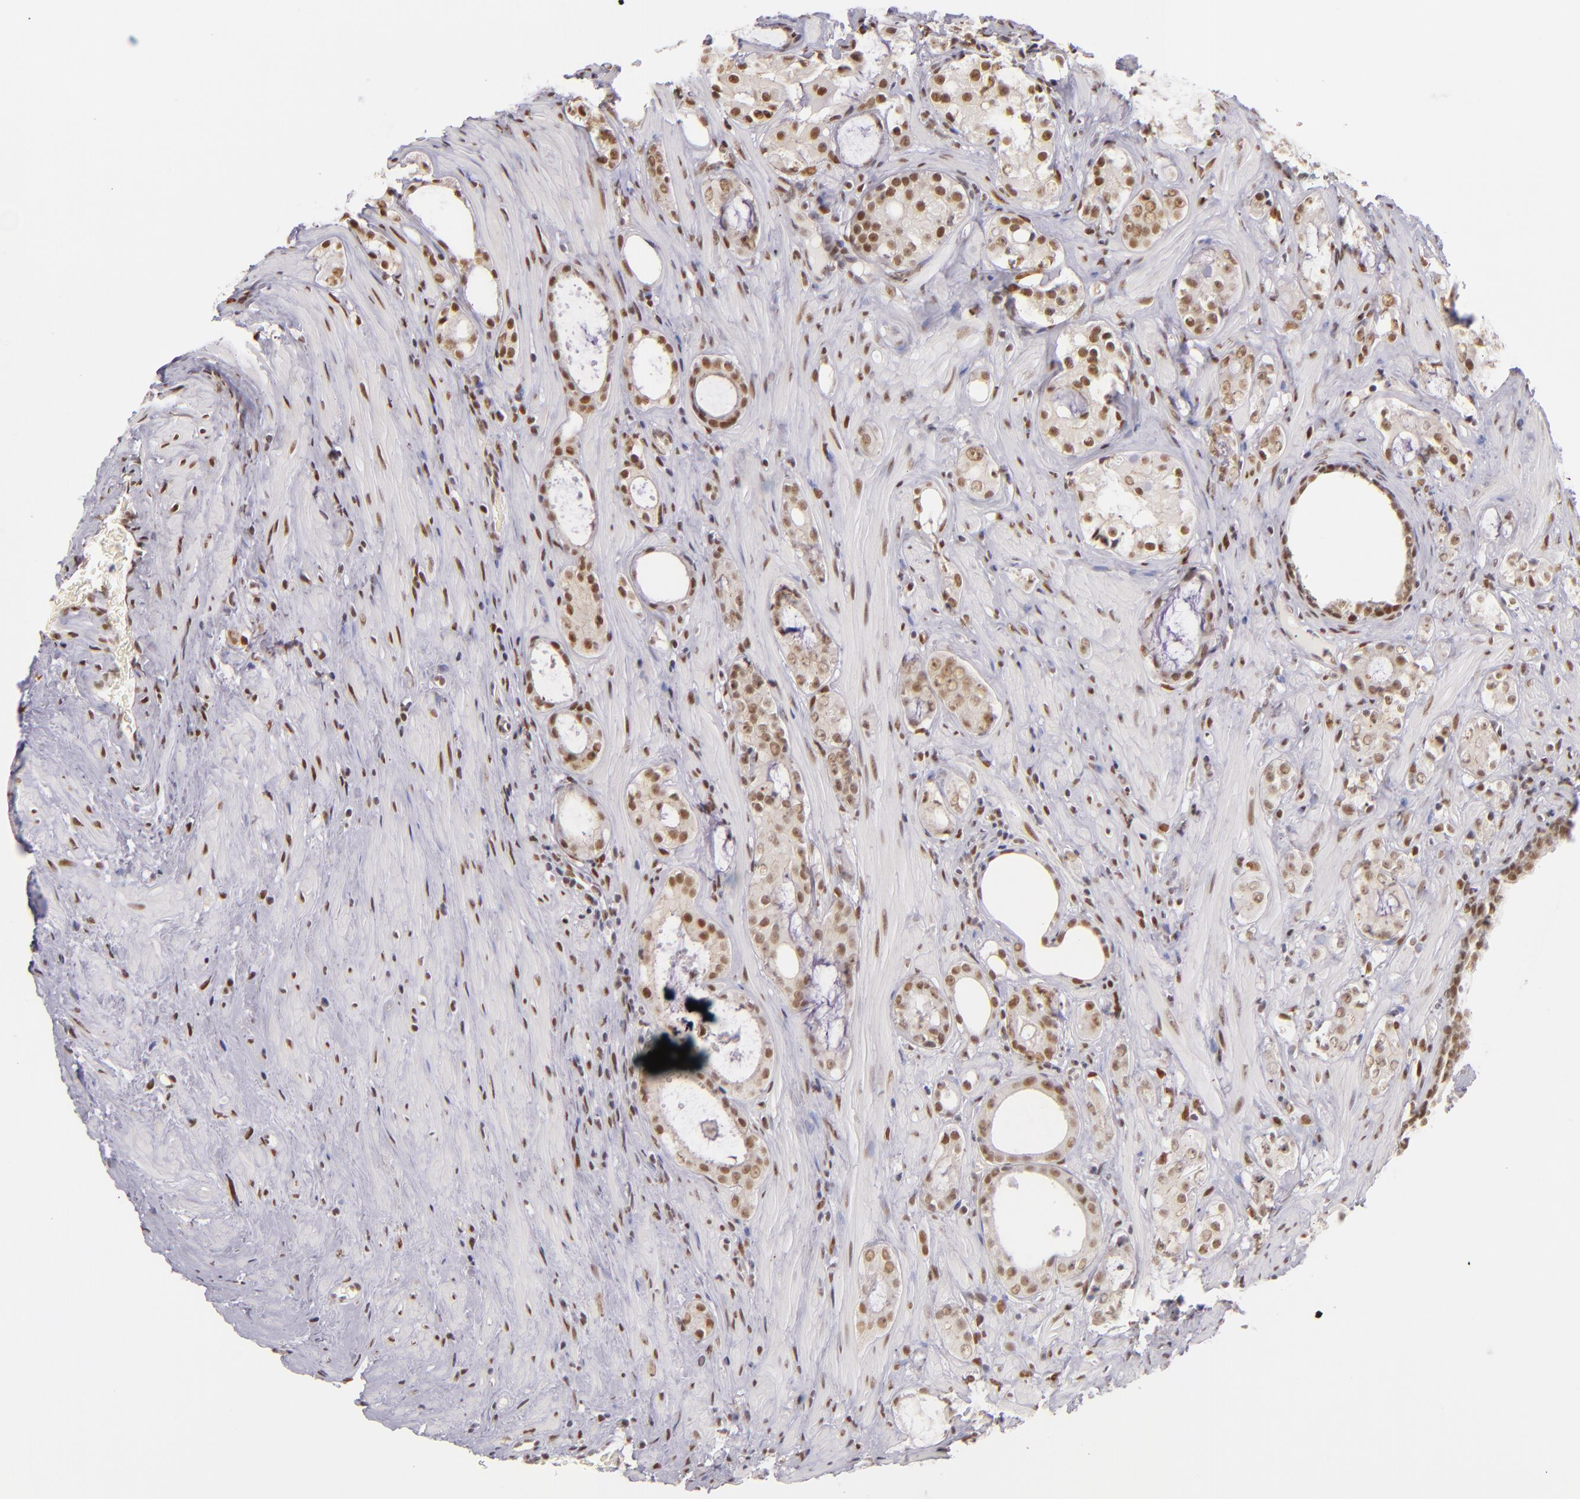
{"staining": {"intensity": "moderate", "quantity": ">75%", "location": "nuclear"}, "tissue": "prostate cancer", "cell_type": "Tumor cells", "image_type": "cancer", "snomed": [{"axis": "morphology", "description": "Adenocarcinoma, Medium grade"}, {"axis": "topography", "description": "Prostate"}], "caption": "DAB immunohistochemical staining of human prostate cancer displays moderate nuclear protein positivity in about >75% of tumor cells. The staining is performed using DAB brown chromogen to label protein expression. The nuclei are counter-stained blue using hematoxylin.", "gene": "NCOR2", "patient": {"sex": "male", "age": 73}}